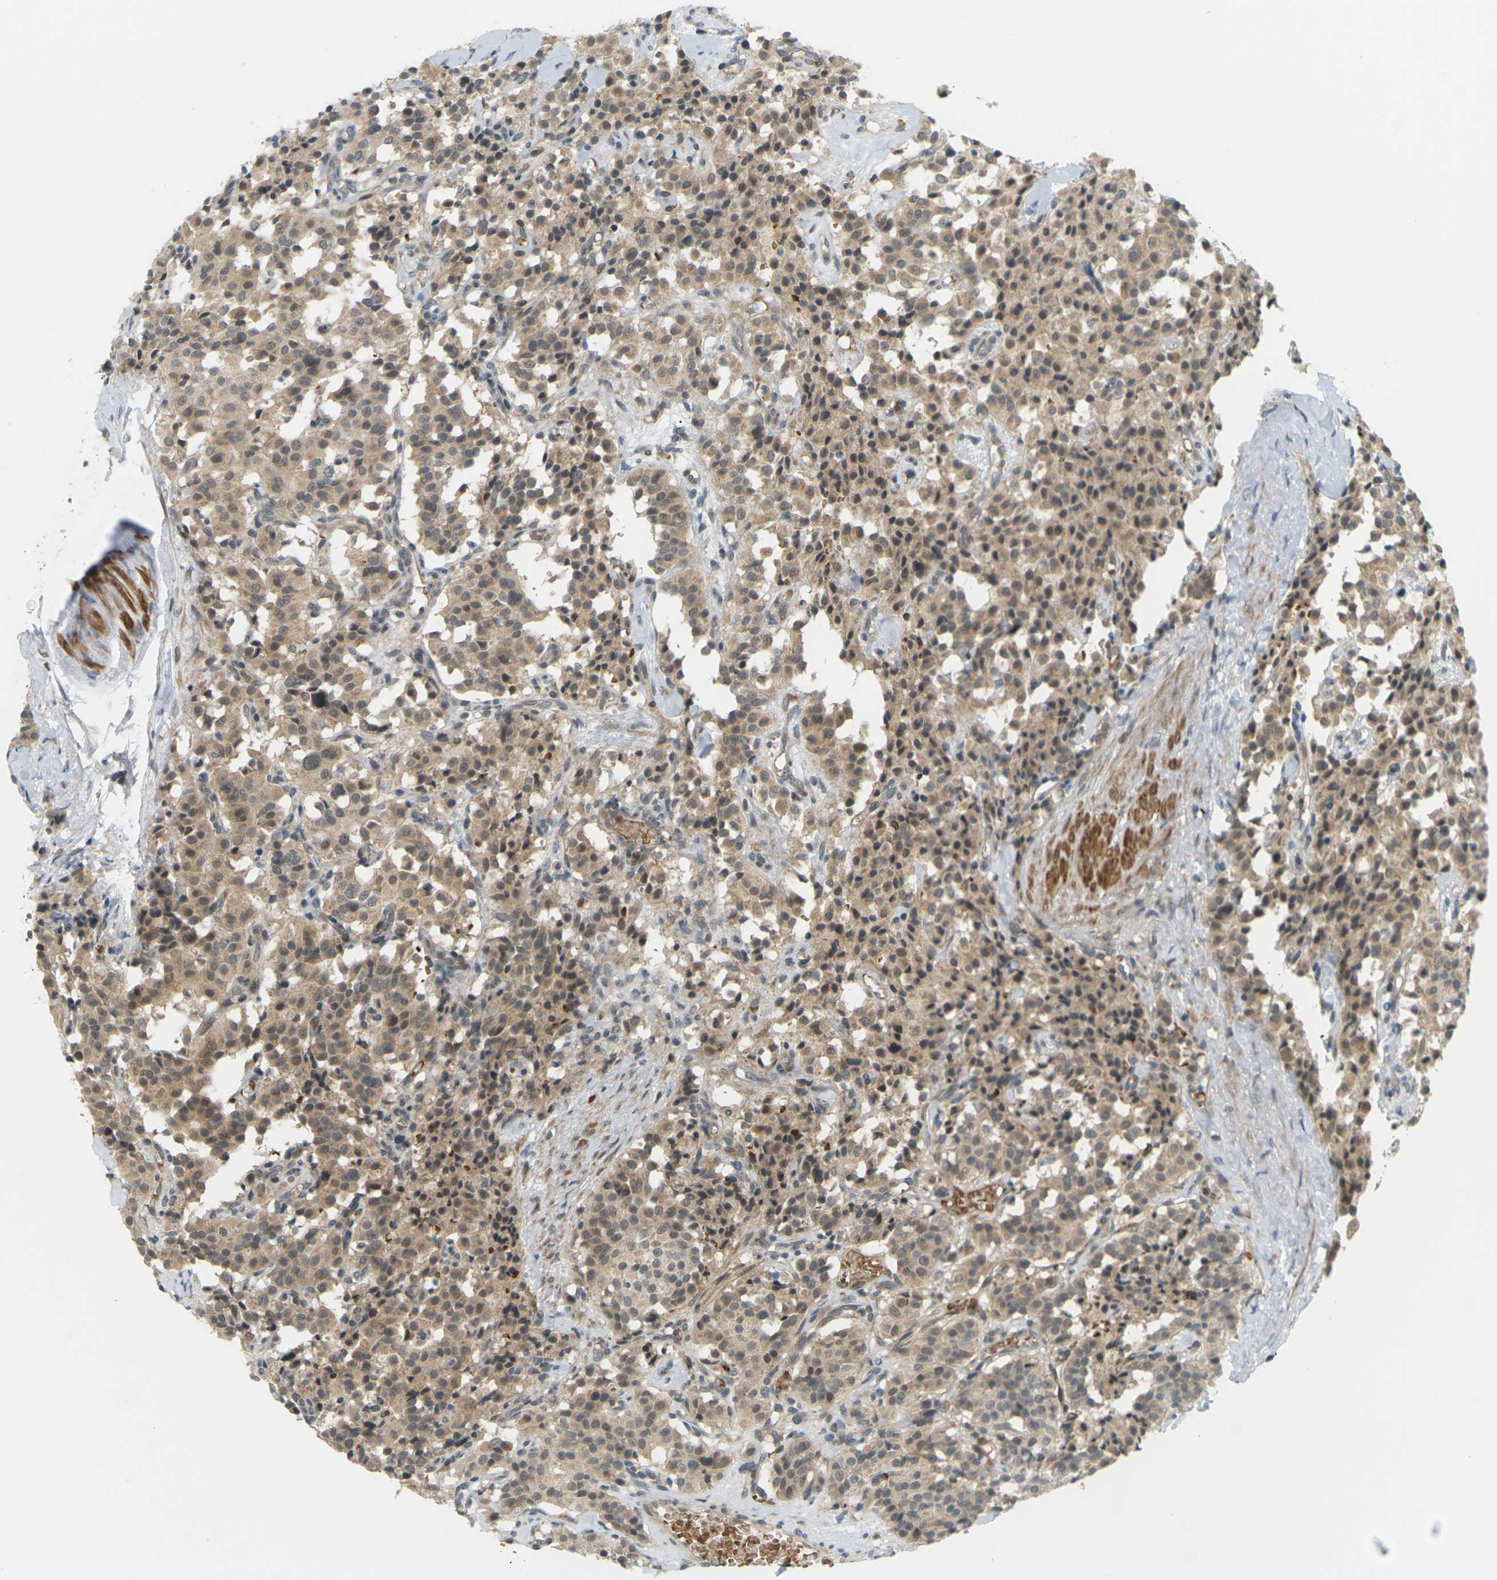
{"staining": {"intensity": "moderate", "quantity": ">75%", "location": "cytoplasmic/membranous"}, "tissue": "carcinoid", "cell_type": "Tumor cells", "image_type": "cancer", "snomed": [{"axis": "morphology", "description": "Carcinoid, malignant, NOS"}, {"axis": "topography", "description": "Lung"}], "caption": "A medium amount of moderate cytoplasmic/membranous staining is present in approximately >75% of tumor cells in malignant carcinoid tissue. (DAB (3,3'-diaminobenzidine) IHC with brightfield microscopy, high magnification).", "gene": "SOCS6", "patient": {"sex": "male", "age": 30}}